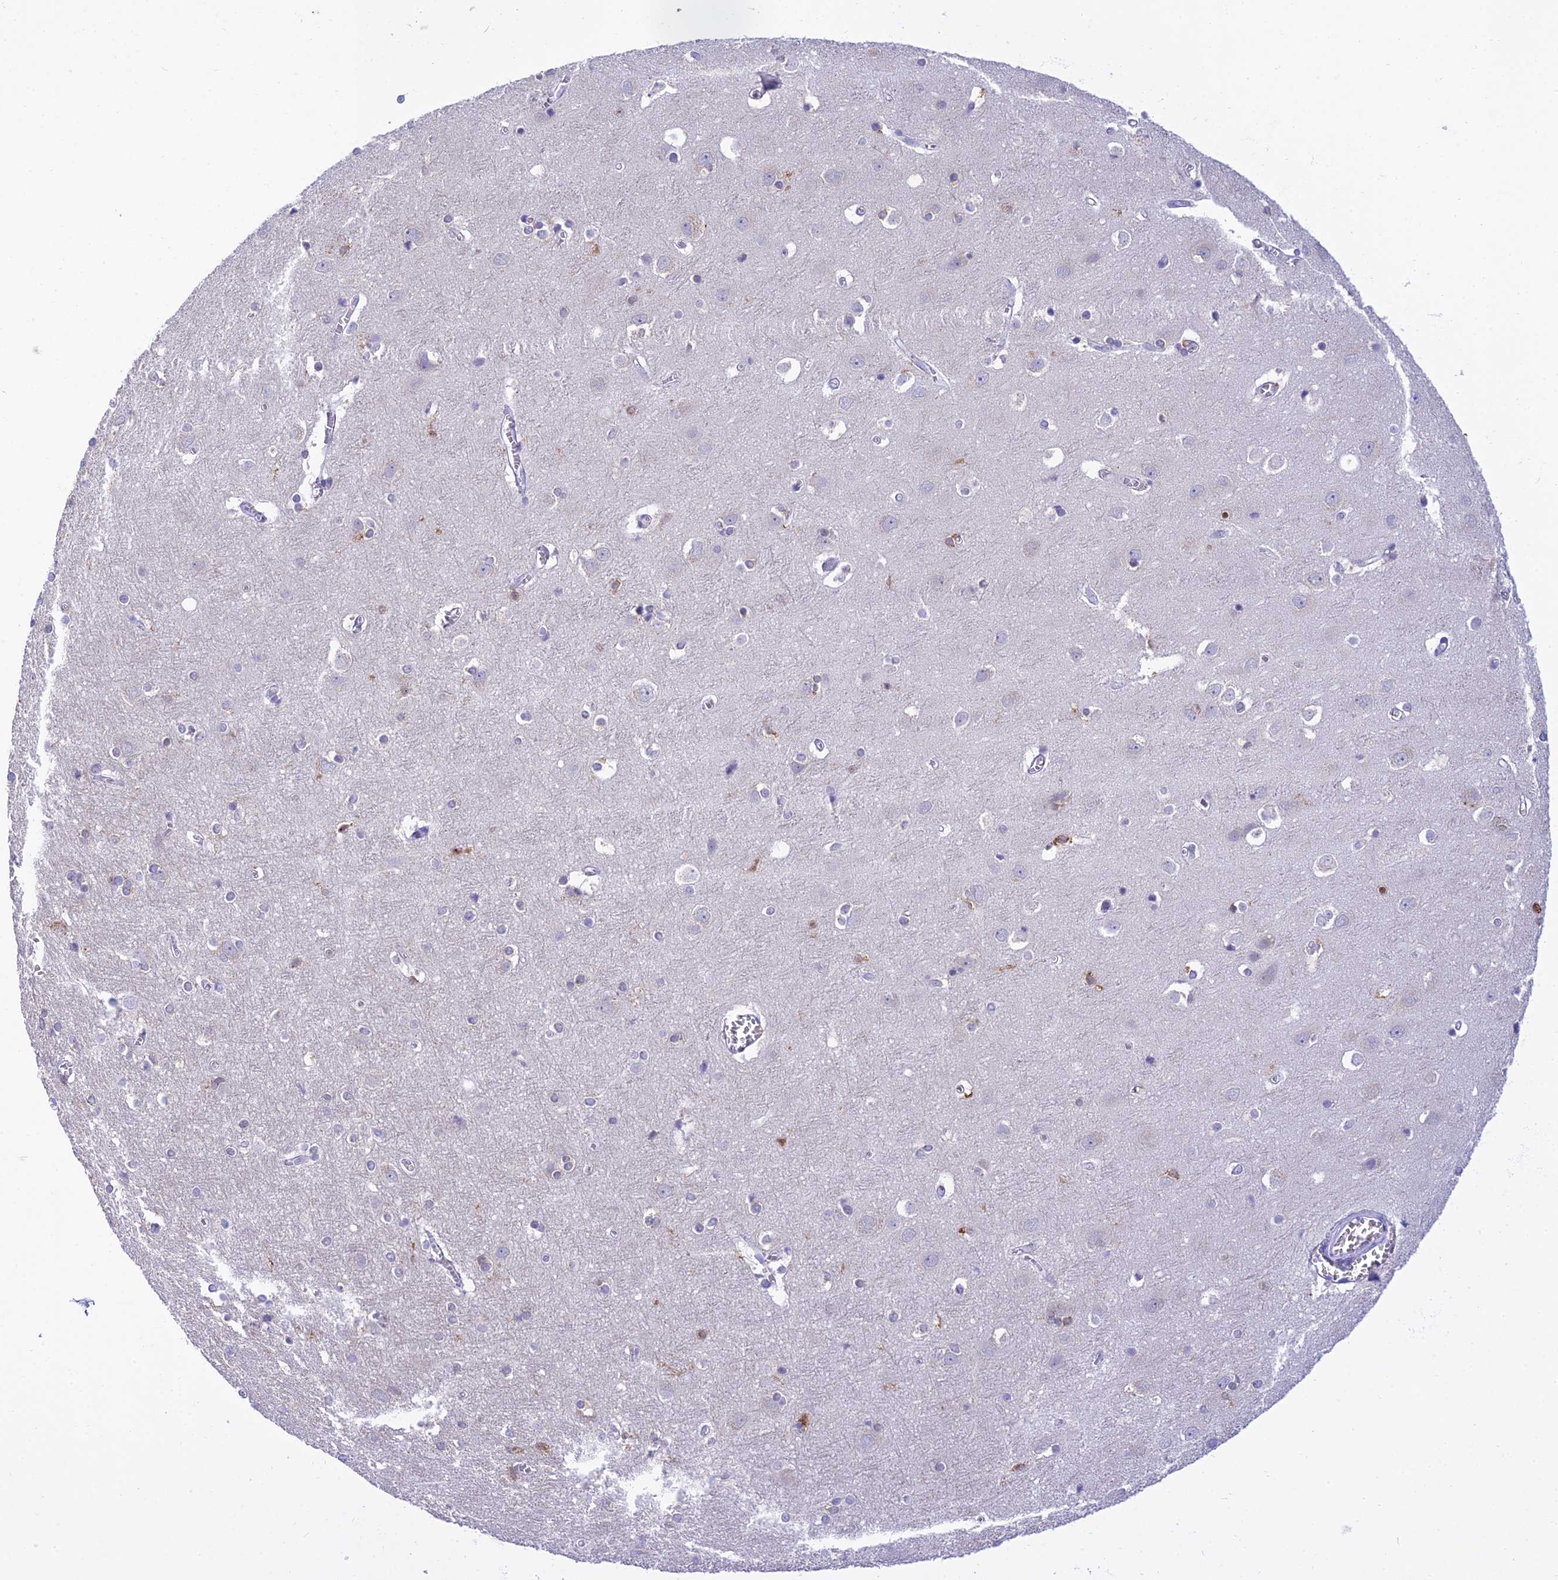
{"staining": {"intensity": "negative", "quantity": "none", "location": "none"}, "tissue": "cerebral cortex", "cell_type": "Endothelial cells", "image_type": "normal", "snomed": [{"axis": "morphology", "description": "Normal tissue, NOS"}, {"axis": "topography", "description": "Cerebral cortex"}], "caption": "This image is of normal cerebral cortex stained with IHC to label a protein in brown with the nuclei are counter-stained blue. There is no positivity in endothelial cells.", "gene": "UBE2G1", "patient": {"sex": "male", "age": 54}}